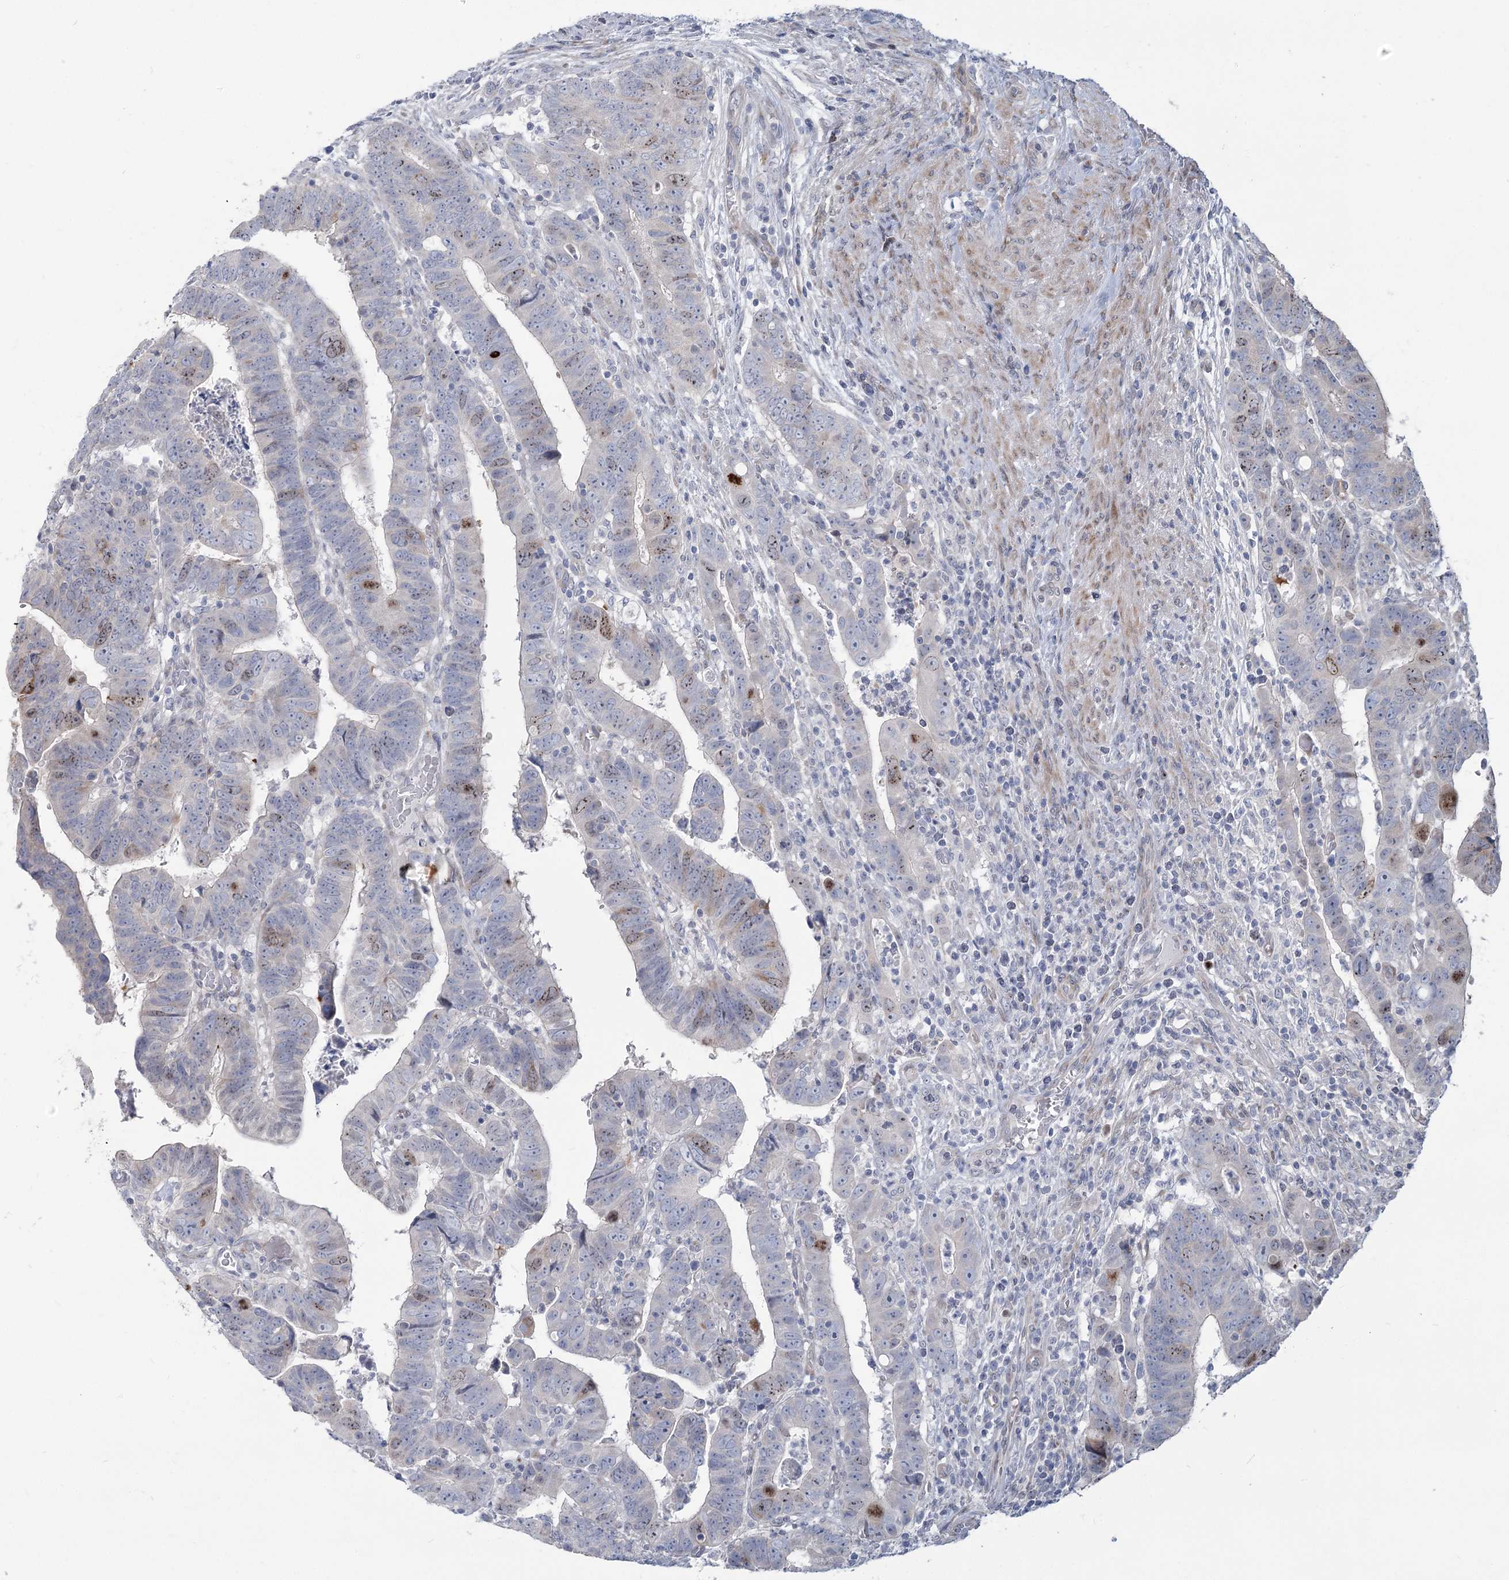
{"staining": {"intensity": "weak", "quantity": "<25%", "location": "cytoplasmic/membranous,nuclear"}, "tissue": "colorectal cancer", "cell_type": "Tumor cells", "image_type": "cancer", "snomed": [{"axis": "morphology", "description": "Normal tissue, NOS"}, {"axis": "morphology", "description": "Adenocarcinoma, NOS"}, {"axis": "topography", "description": "Rectum"}], "caption": "Immunohistochemistry (IHC) image of human colorectal cancer stained for a protein (brown), which displays no expression in tumor cells.", "gene": "ABITRAM", "patient": {"sex": "female", "age": 65}}